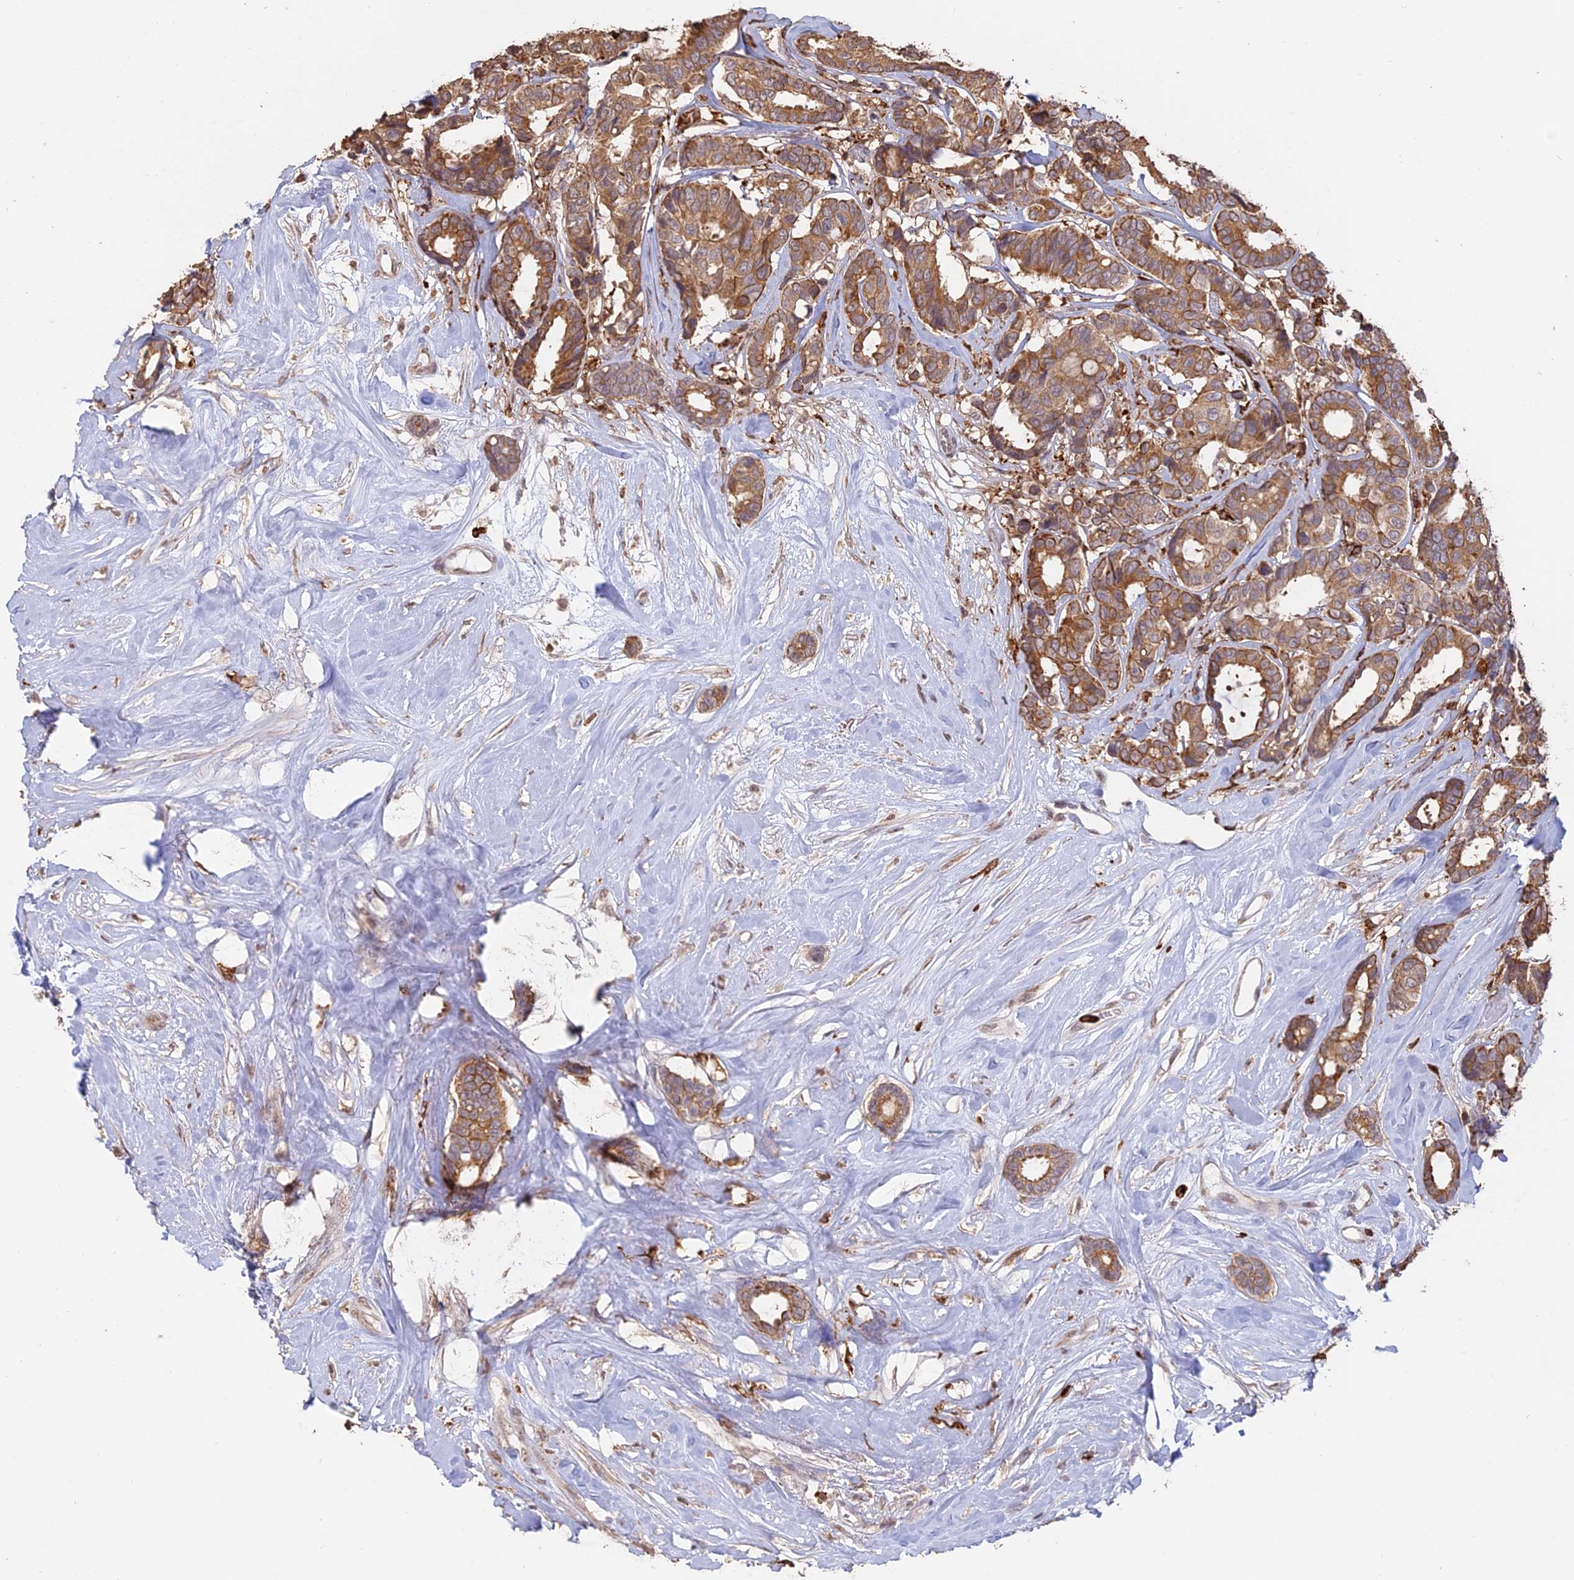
{"staining": {"intensity": "moderate", "quantity": ">75%", "location": "cytoplasmic/membranous"}, "tissue": "breast cancer", "cell_type": "Tumor cells", "image_type": "cancer", "snomed": [{"axis": "morphology", "description": "Duct carcinoma"}, {"axis": "topography", "description": "Breast"}], "caption": "Human breast infiltrating ductal carcinoma stained with a protein marker demonstrates moderate staining in tumor cells.", "gene": "APOBR", "patient": {"sex": "female", "age": 87}}